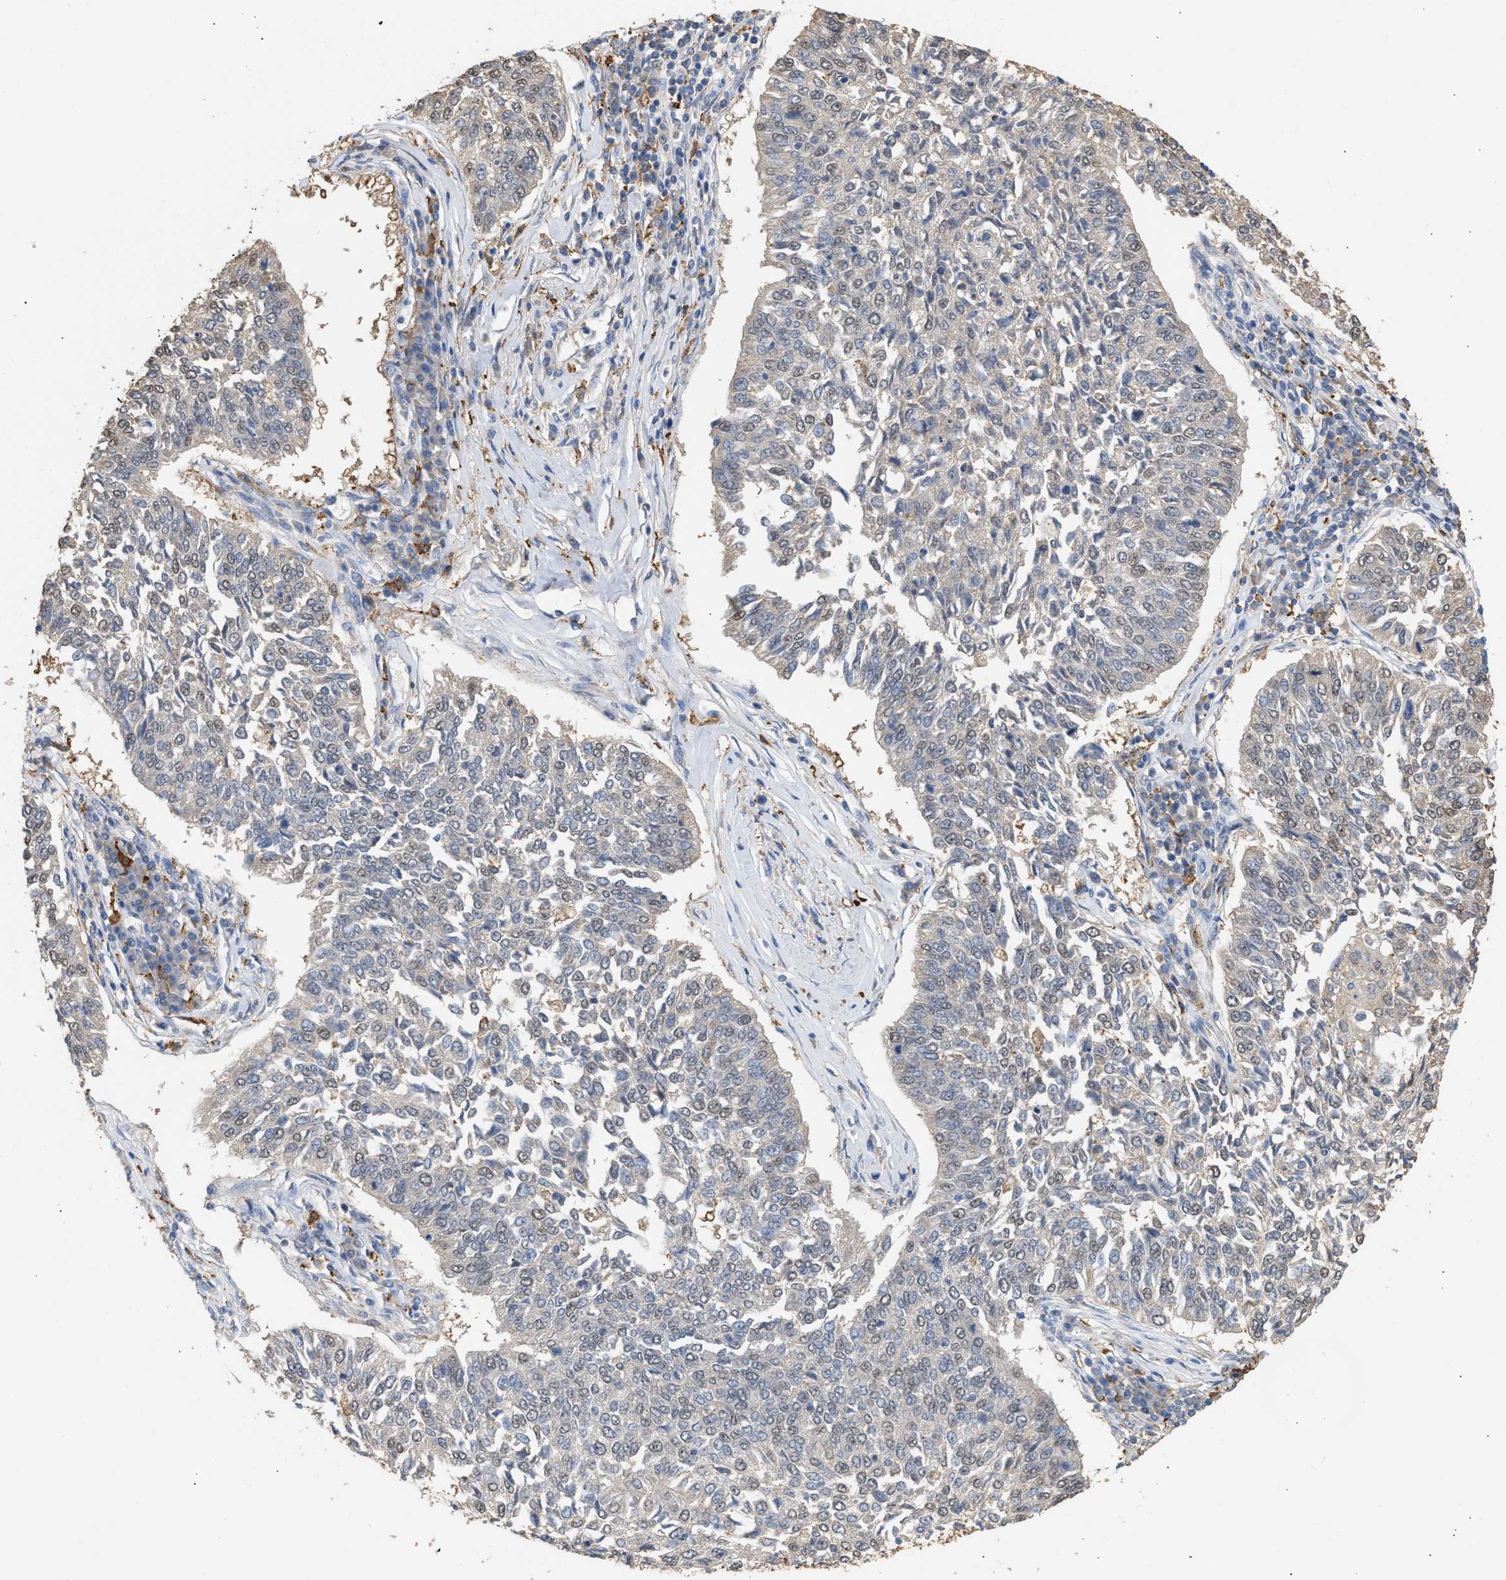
{"staining": {"intensity": "negative", "quantity": "none", "location": "none"}, "tissue": "lung cancer", "cell_type": "Tumor cells", "image_type": "cancer", "snomed": [{"axis": "morphology", "description": "Normal tissue, NOS"}, {"axis": "morphology", "description": "Squamous cell carcinoma, NOS"}, {"axis": "topography", "description": "Cartilage tissue"}, {"axis": "topography", "description": "Bronchus"}, {"axis": "topography", "description": "Lung"}], "caption": "IHC of lung cancer shows no positivity in tumor cells. (IHC, brightfield microscopy, high magnification).", "gene": "GCN1", "patient": {"sex": "female", "age": 49}}